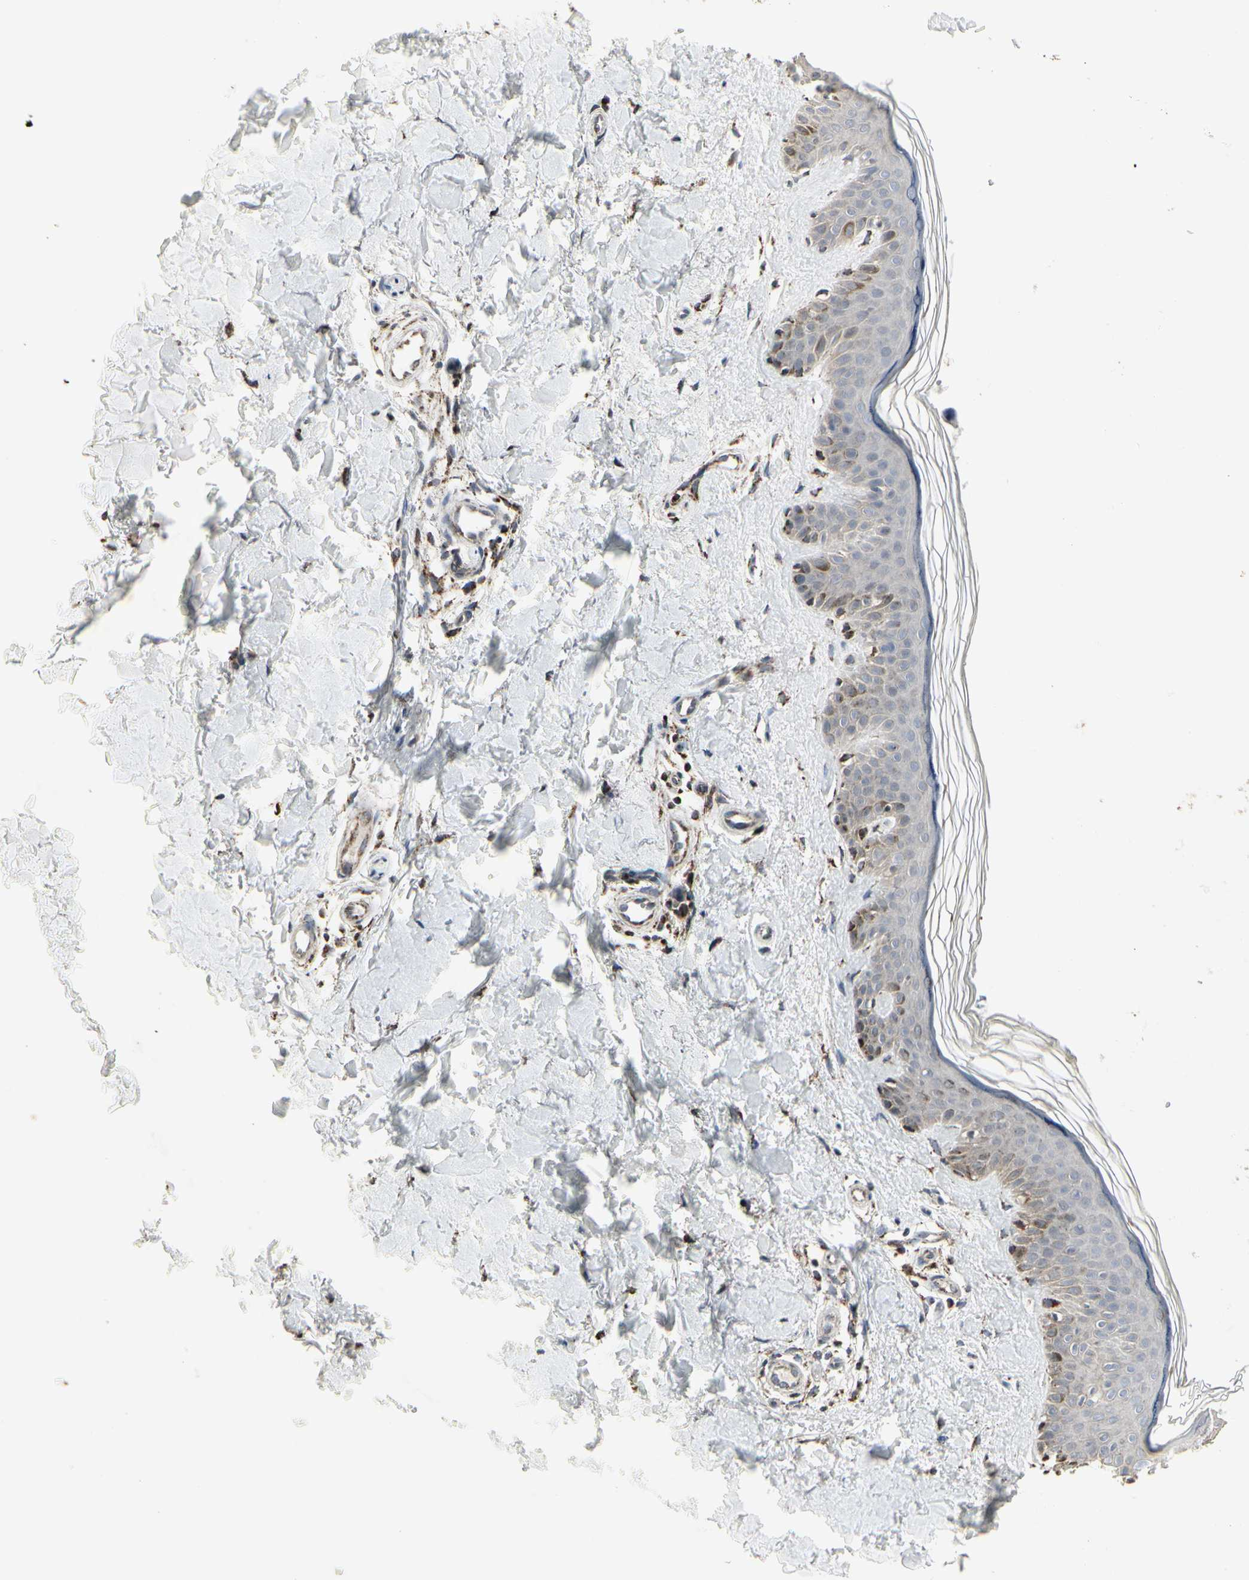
{"staining": {"intensity": "moderate", "quantity": "25%-75%", "location": "cytoplasmic/membranous"}, "tissue": "skin", "cell_type": "Fibroblasts", "image_type": "normal", "snomed": [{"axis": "morphology", "description": "Normal tissue, NOS"}, {"axis": "topography", "description": "Skin"}], "caption": "This is a histology image of immunohistochemistry (IHC) staining of unremarkable skin, which shows moderate positivity in the cytoplasmic/membranous of fibroblasts.", "gene": "TMEM176A", "patient": {"sex": "male", "age": 67}}